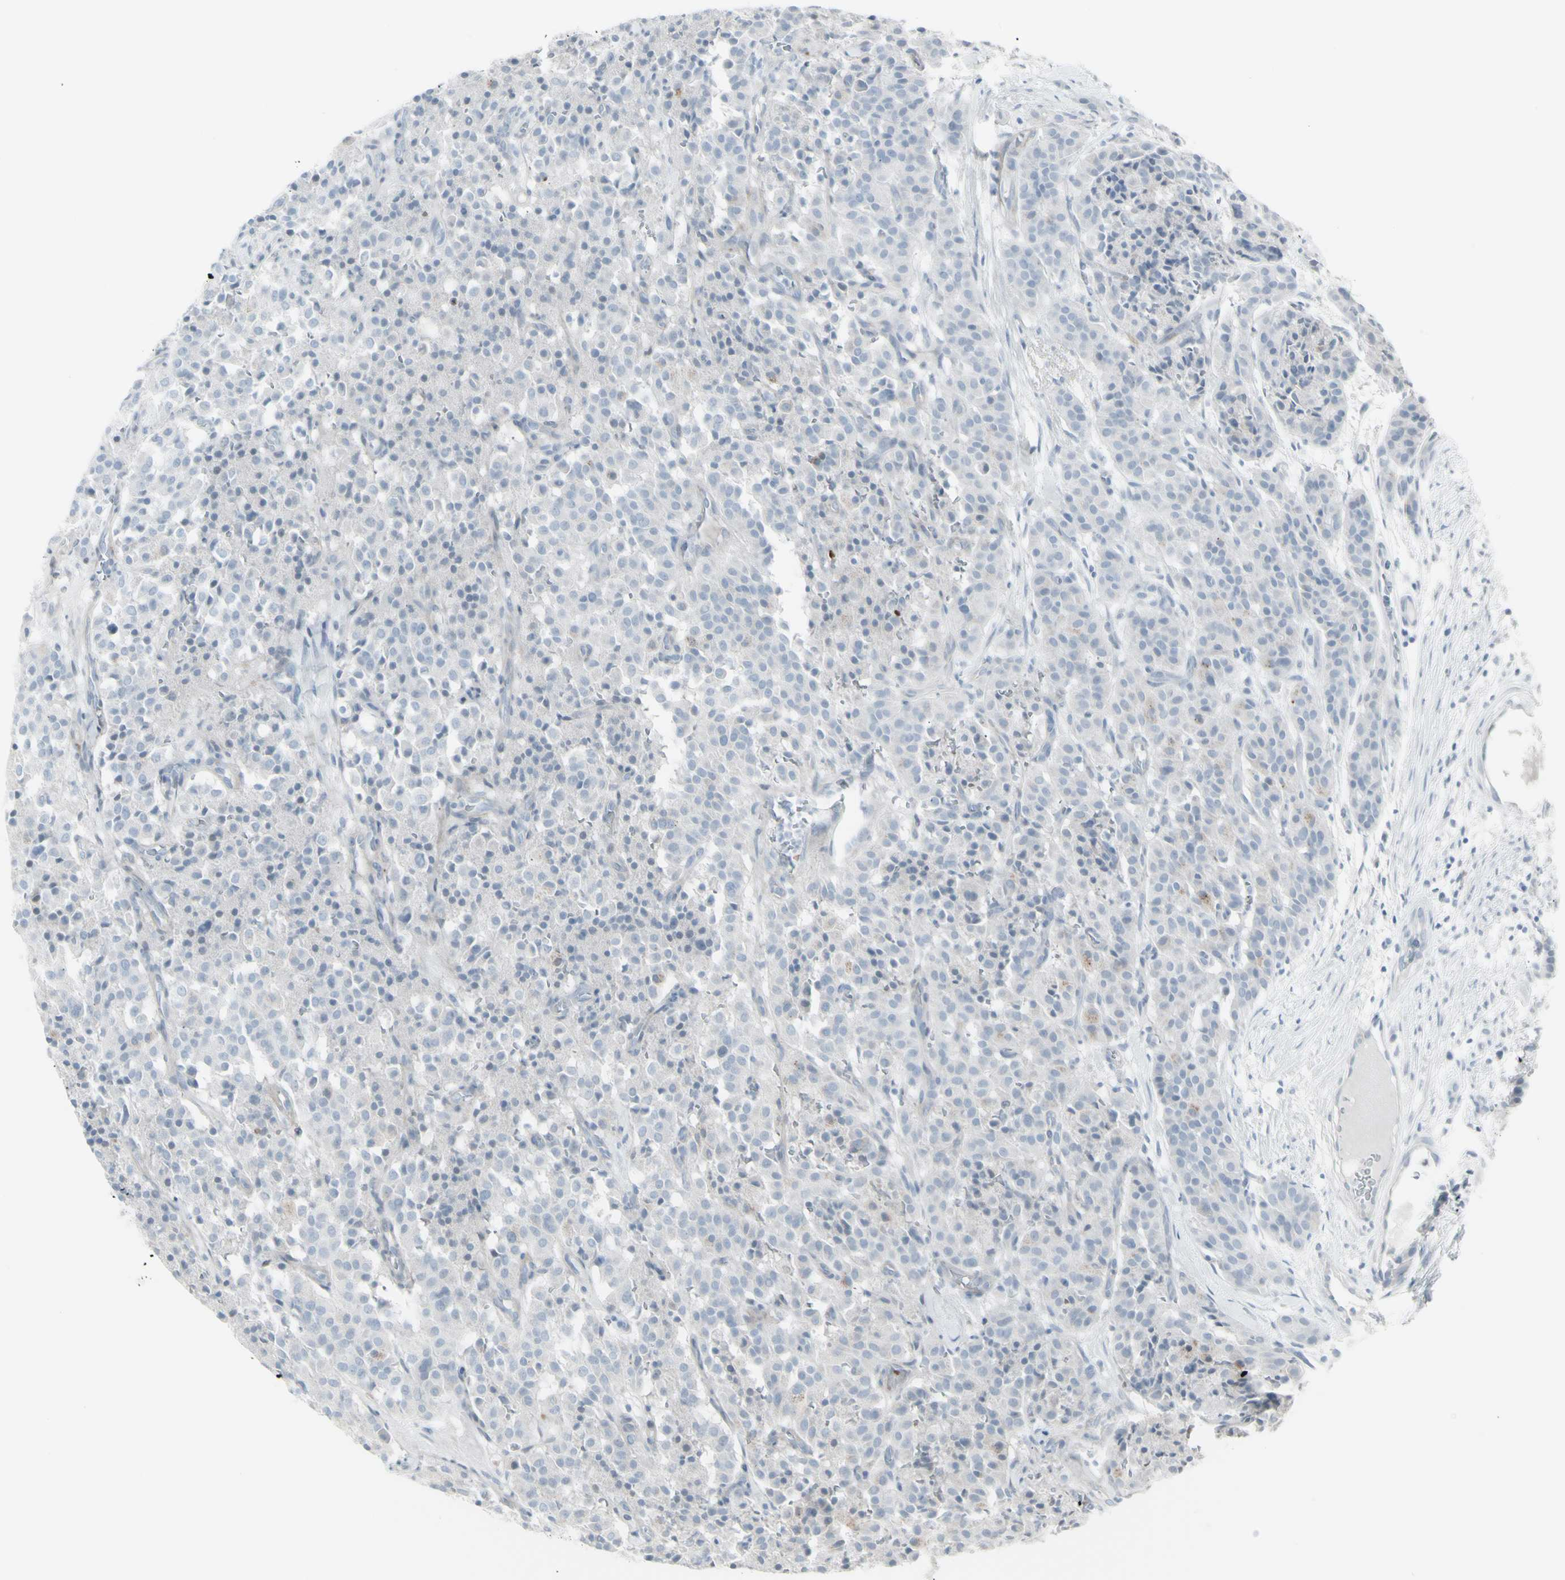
{"staining": {"intensity": "weak", "quantity": "<25%", "location": "cytoplasmic/membranous"}, "tissue": "carcinoid", "cell_type": "Tumor cells", "image_type": "cancer", "snomed": [{"axis": "morphology", "description": "Carcinoid, malignant, NOS"}, {"axis": "topography", "description": "Lung"}], "caption": "A high-resolution photomicrograph shows immunohistochemistry (IHC) staining of malignant carcinoid, which reveals no significant staining in tumor cells.", "gene": "YBX2", "patient": {"sex": "male", "age": 30}}